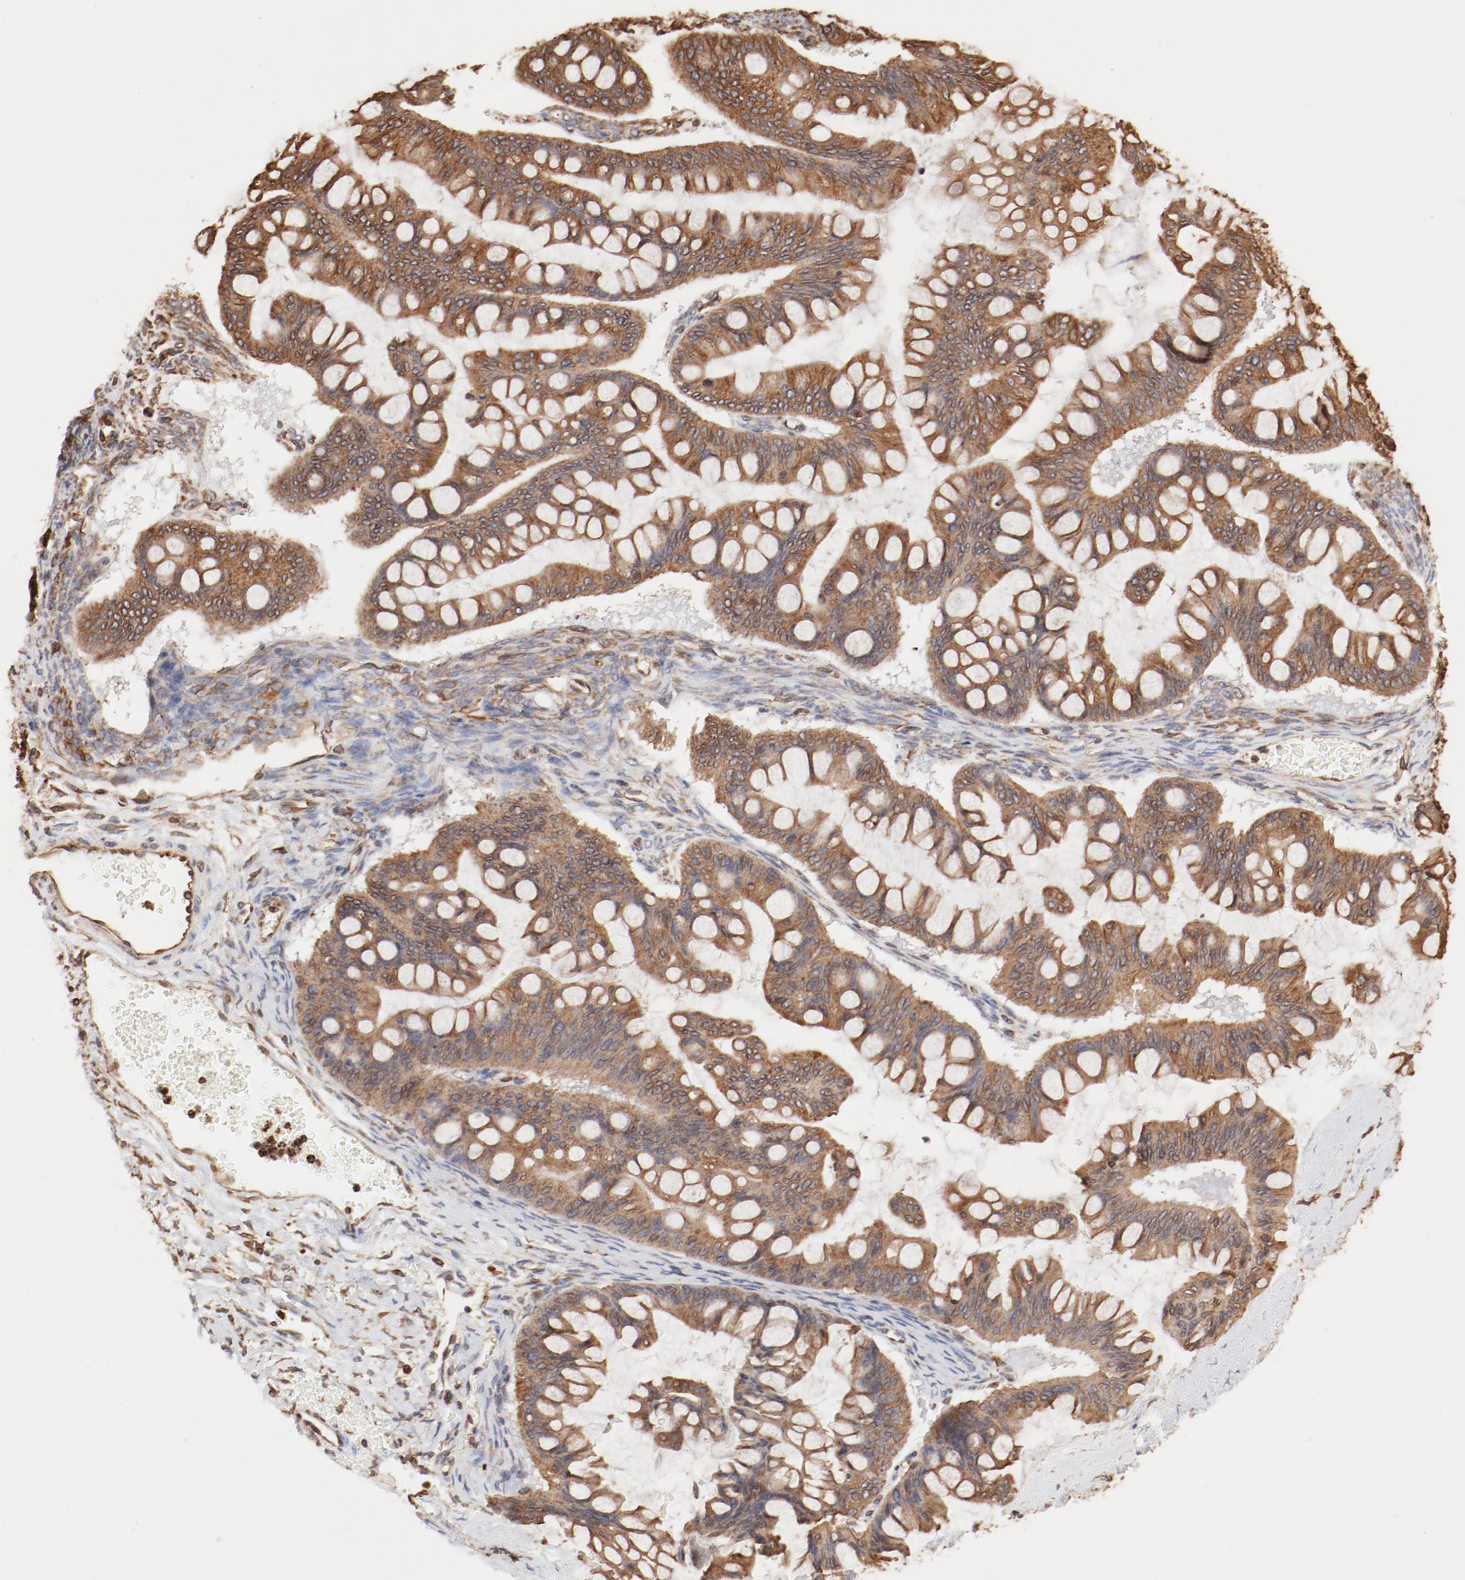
{"staining": {"intensity": "moderate", "quantity": ">75%", "location": "cytoplasmic/membranous"}, "tissue": "ovarian cancer", "cell_type": "Tumor cells", "image_type": "cancer", "snomed": [{"axis": "morphology", "description": "Cystadenocarcinoma, mucinous, NOS"}, {"axis": "topography", "description": "Ovary"}], "caption": "DAB immunohistochemical staining of ovarian cancer shows moderate cytoplasmic/membranous protein expression in about >75% of tumor cells.", "gene": "BCAP31", "patient": {"sex": "female", "age": 73}}